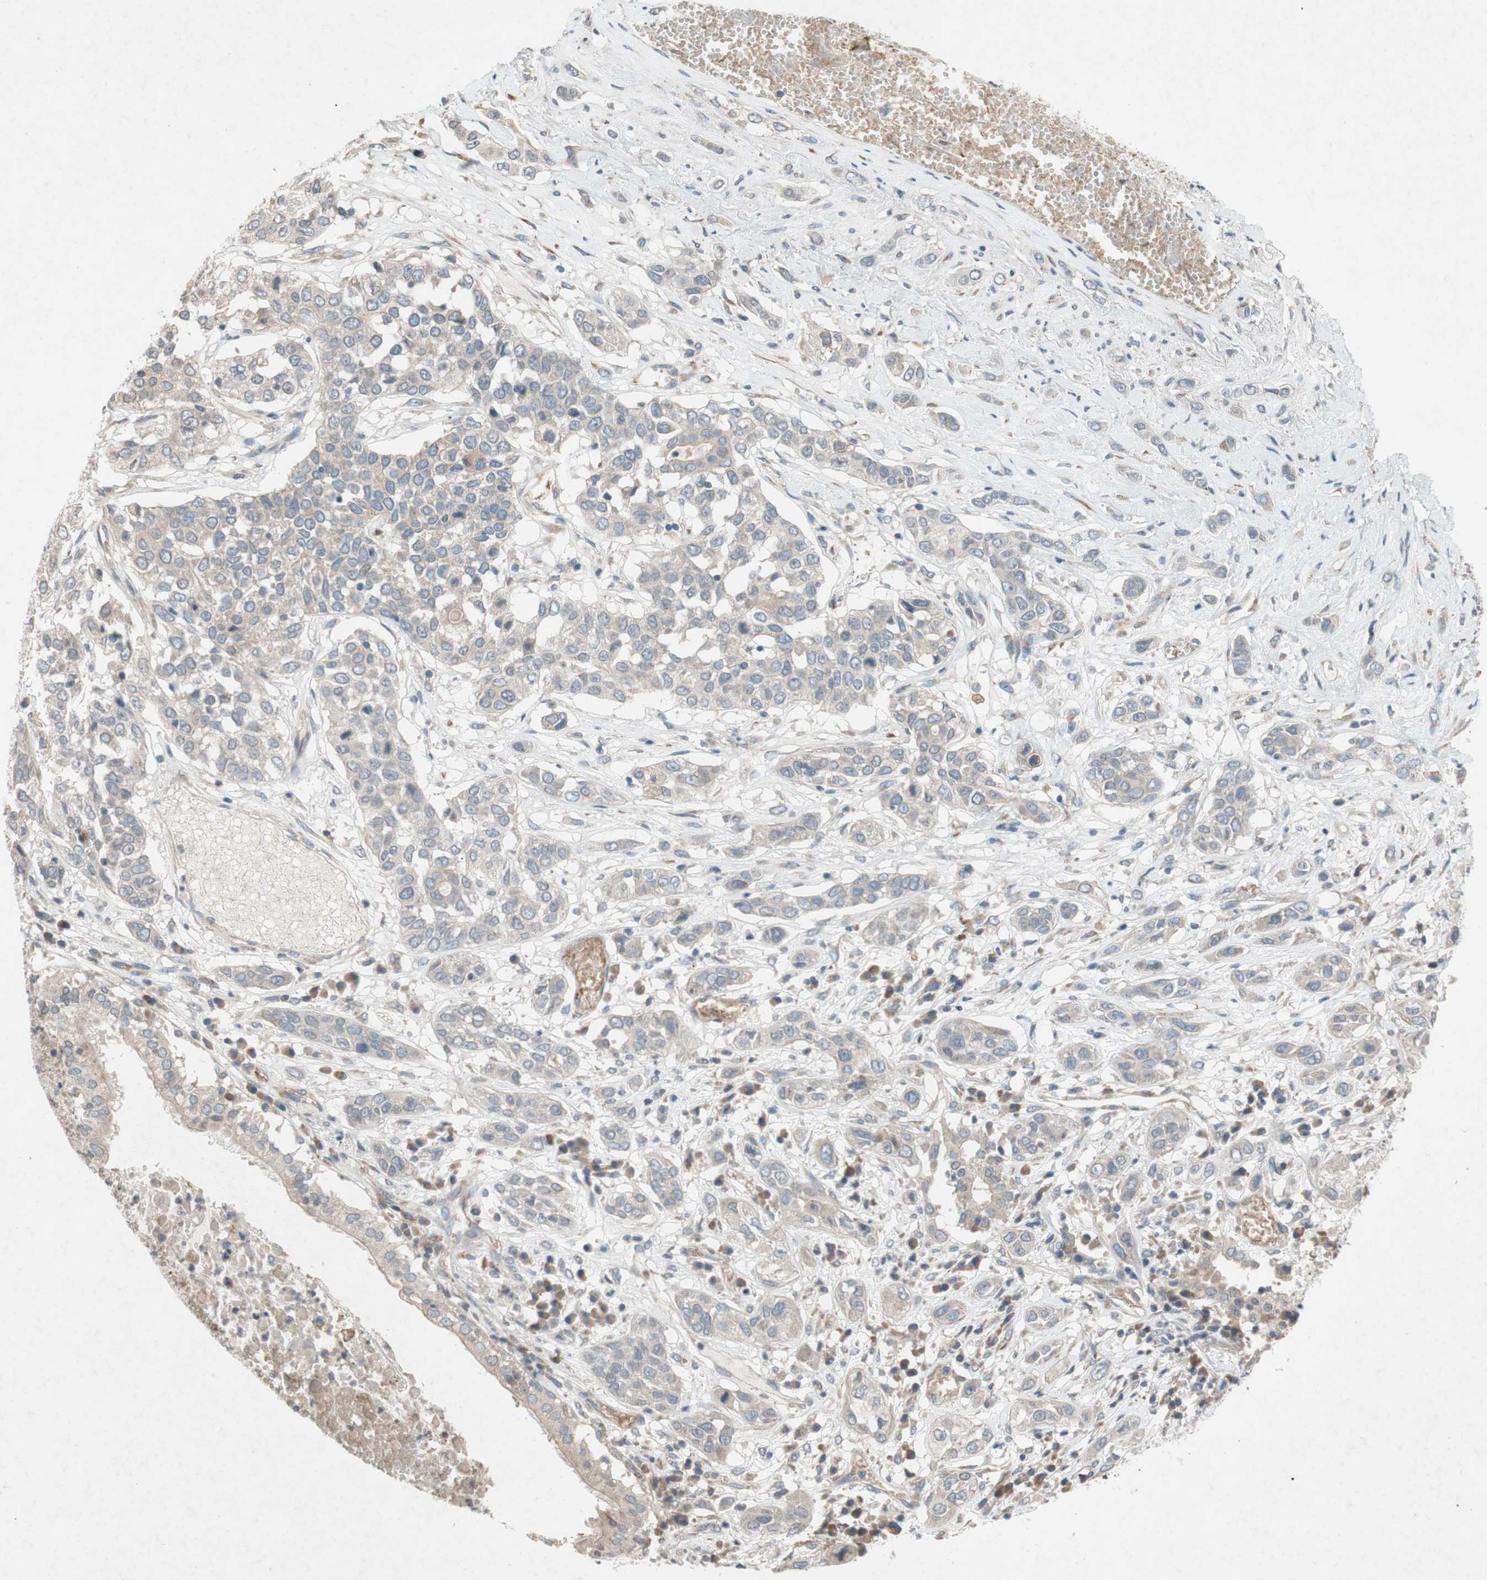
{"staining": {"intensity": "weak", "quantity": ">75%", "location": "cytoplasmic/membranous"}, "tissue": "lung cancer", "cell_type": "Tumor cells", "image_type": "cancer", "snomed": [{"axis": "morphology", "description": "Squamous cell carcinoma, NOS"}, {"axis": "topography", "description": "Lung"}], "caption": "An image of human lung cancer (squamous cell carcinoma) stained for a protein reveals weak cytoplasmic/membranous brown staining in tumor cells. (DAB (3,3'-diaminobenzidine) IHC with brightfield microscopy, high magnification).", "gene": "ADD2", "patient": {"sex": "male", "age": 71}}